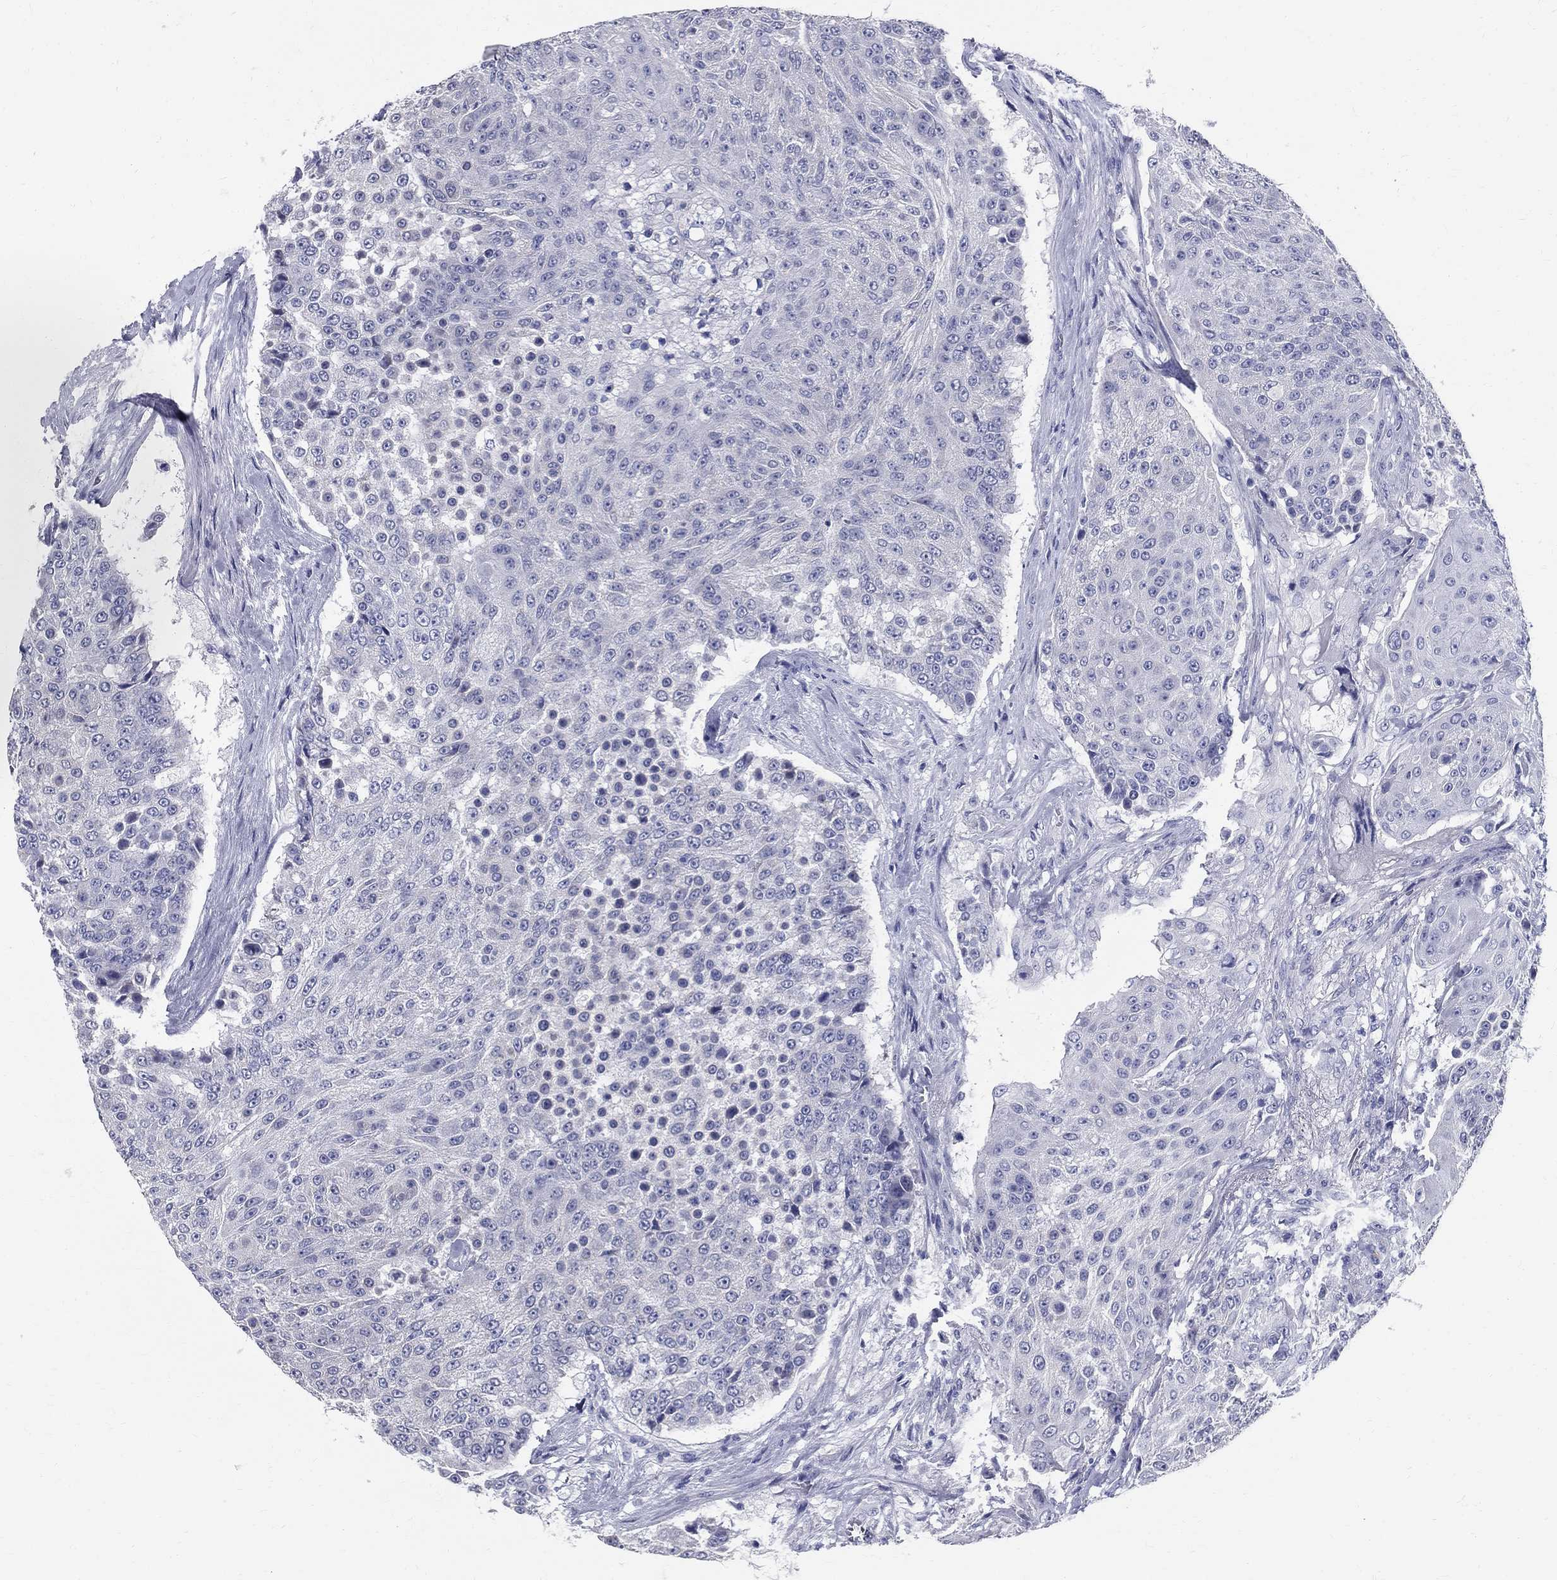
{"staining": {"intensity": "negative", "quantity": "none", "location": "none"}, "tissue": "urothelial cancer", "cell_type": "Tumor cells", "image_type": "cancer", "snomed": [{"axis": "morphology", "description": "Urothelial carcinoma, High grade"}, {"axis": "topography", "description": "Urinary bladder"}], "caption": "Urothelial carcinoma (high-grade) was stained to show a protein in brown. There is no significant expression in tumor cells.", "gene": "TGM4", "patient": {"sex": "female", "age": 63}}